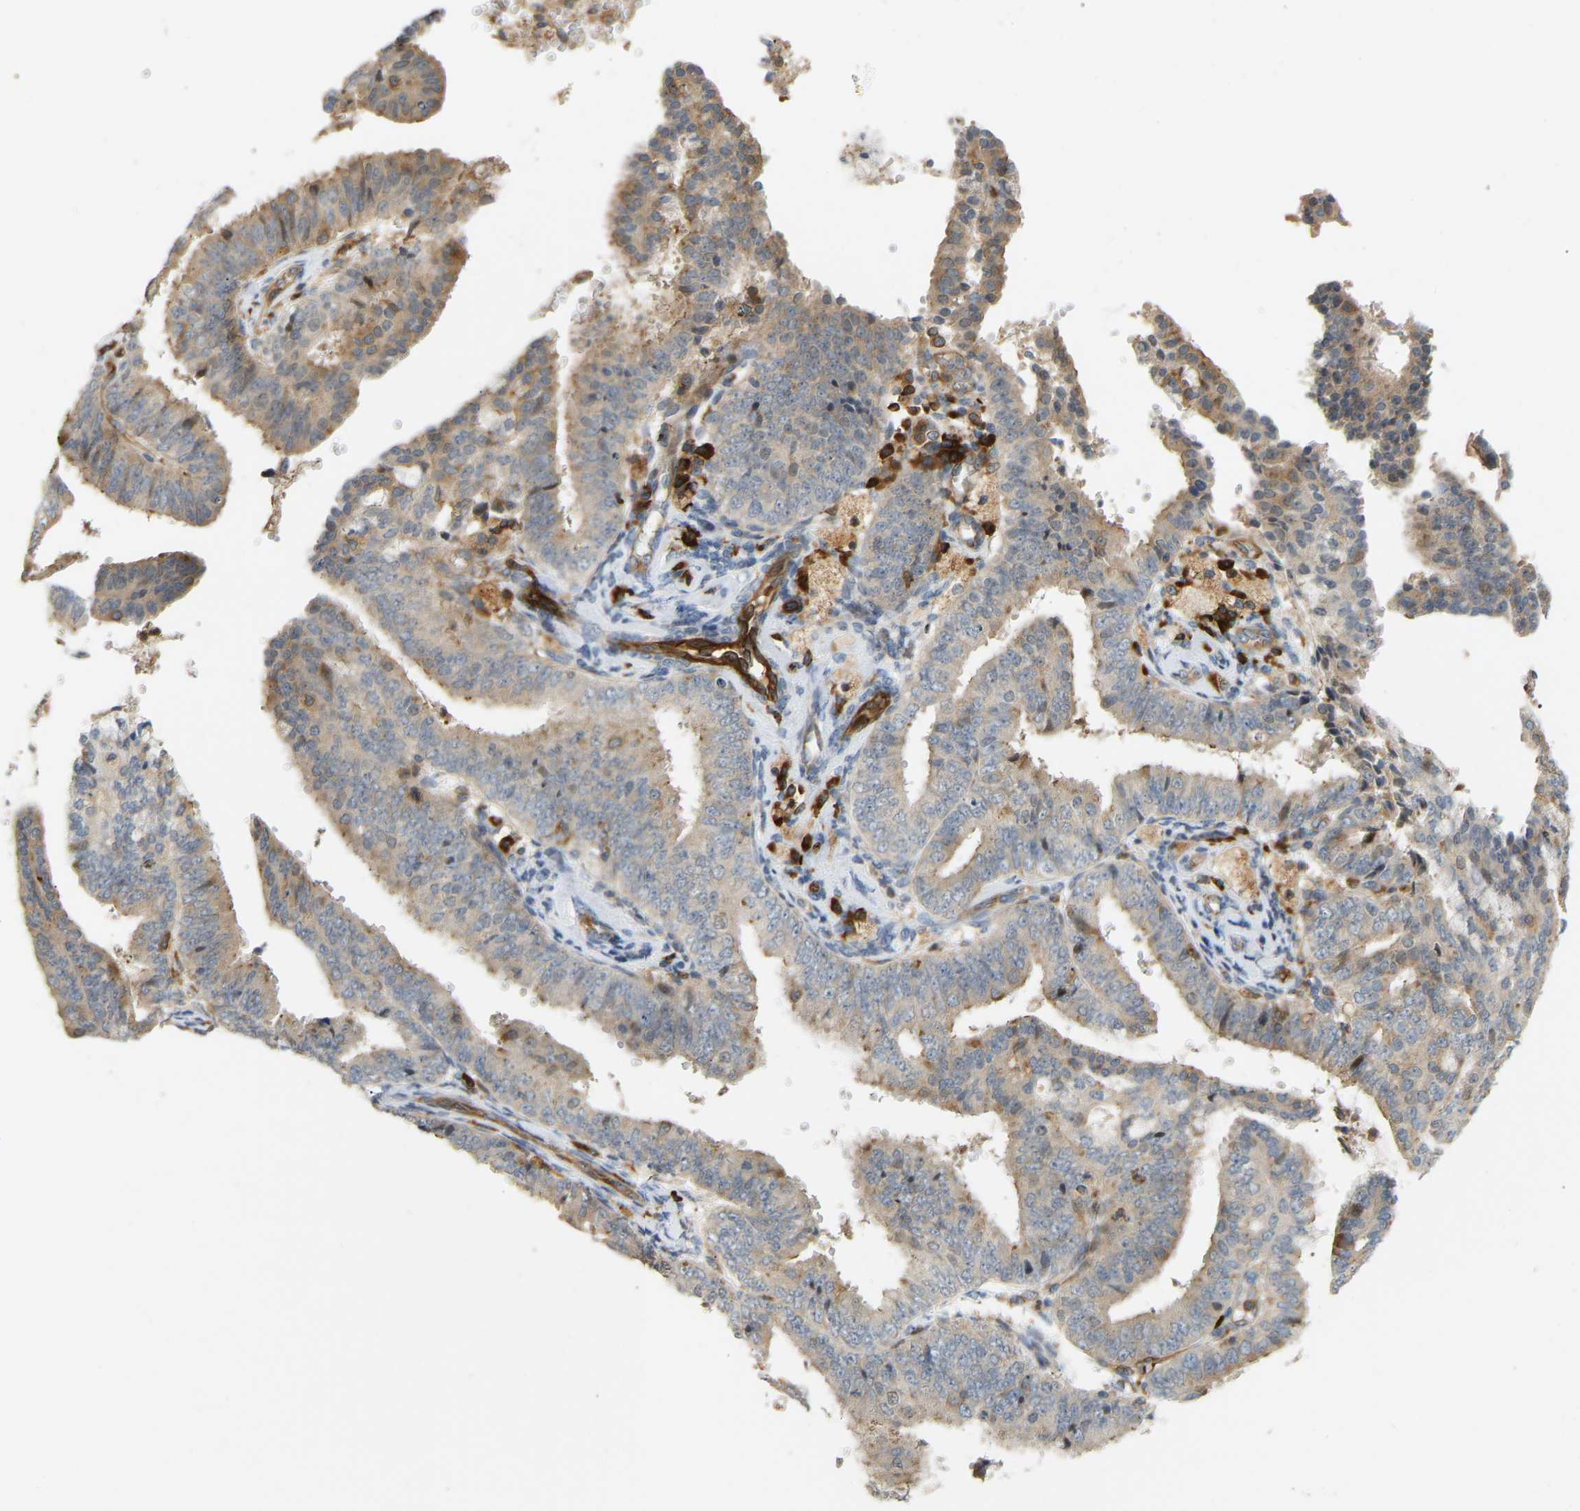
{"staining": {"intensity": "moderate", "quantity": "<25%", "location": "cytoplasmic/membranous"}, "tissue": "endometrial cancer", "cell_type": "Tumor cells", "image_type": "cancer", "snomed": [{"axis": "morphology", "description": "Adenocarcinoma, NOS"}, {"axis": "topography", "description": "Endometrium"}], "caption": "Immunohistochemical staining of human endometrial adenocarcinoma displays low levels of moderate cytoplasmic/membranous protein staining in approximately <25% of tumor cells. (DAB IHC with brightfield microscopy, high magnification).", "gene": "PLCG2", "patient": {"sex": "female", "age": 63}}